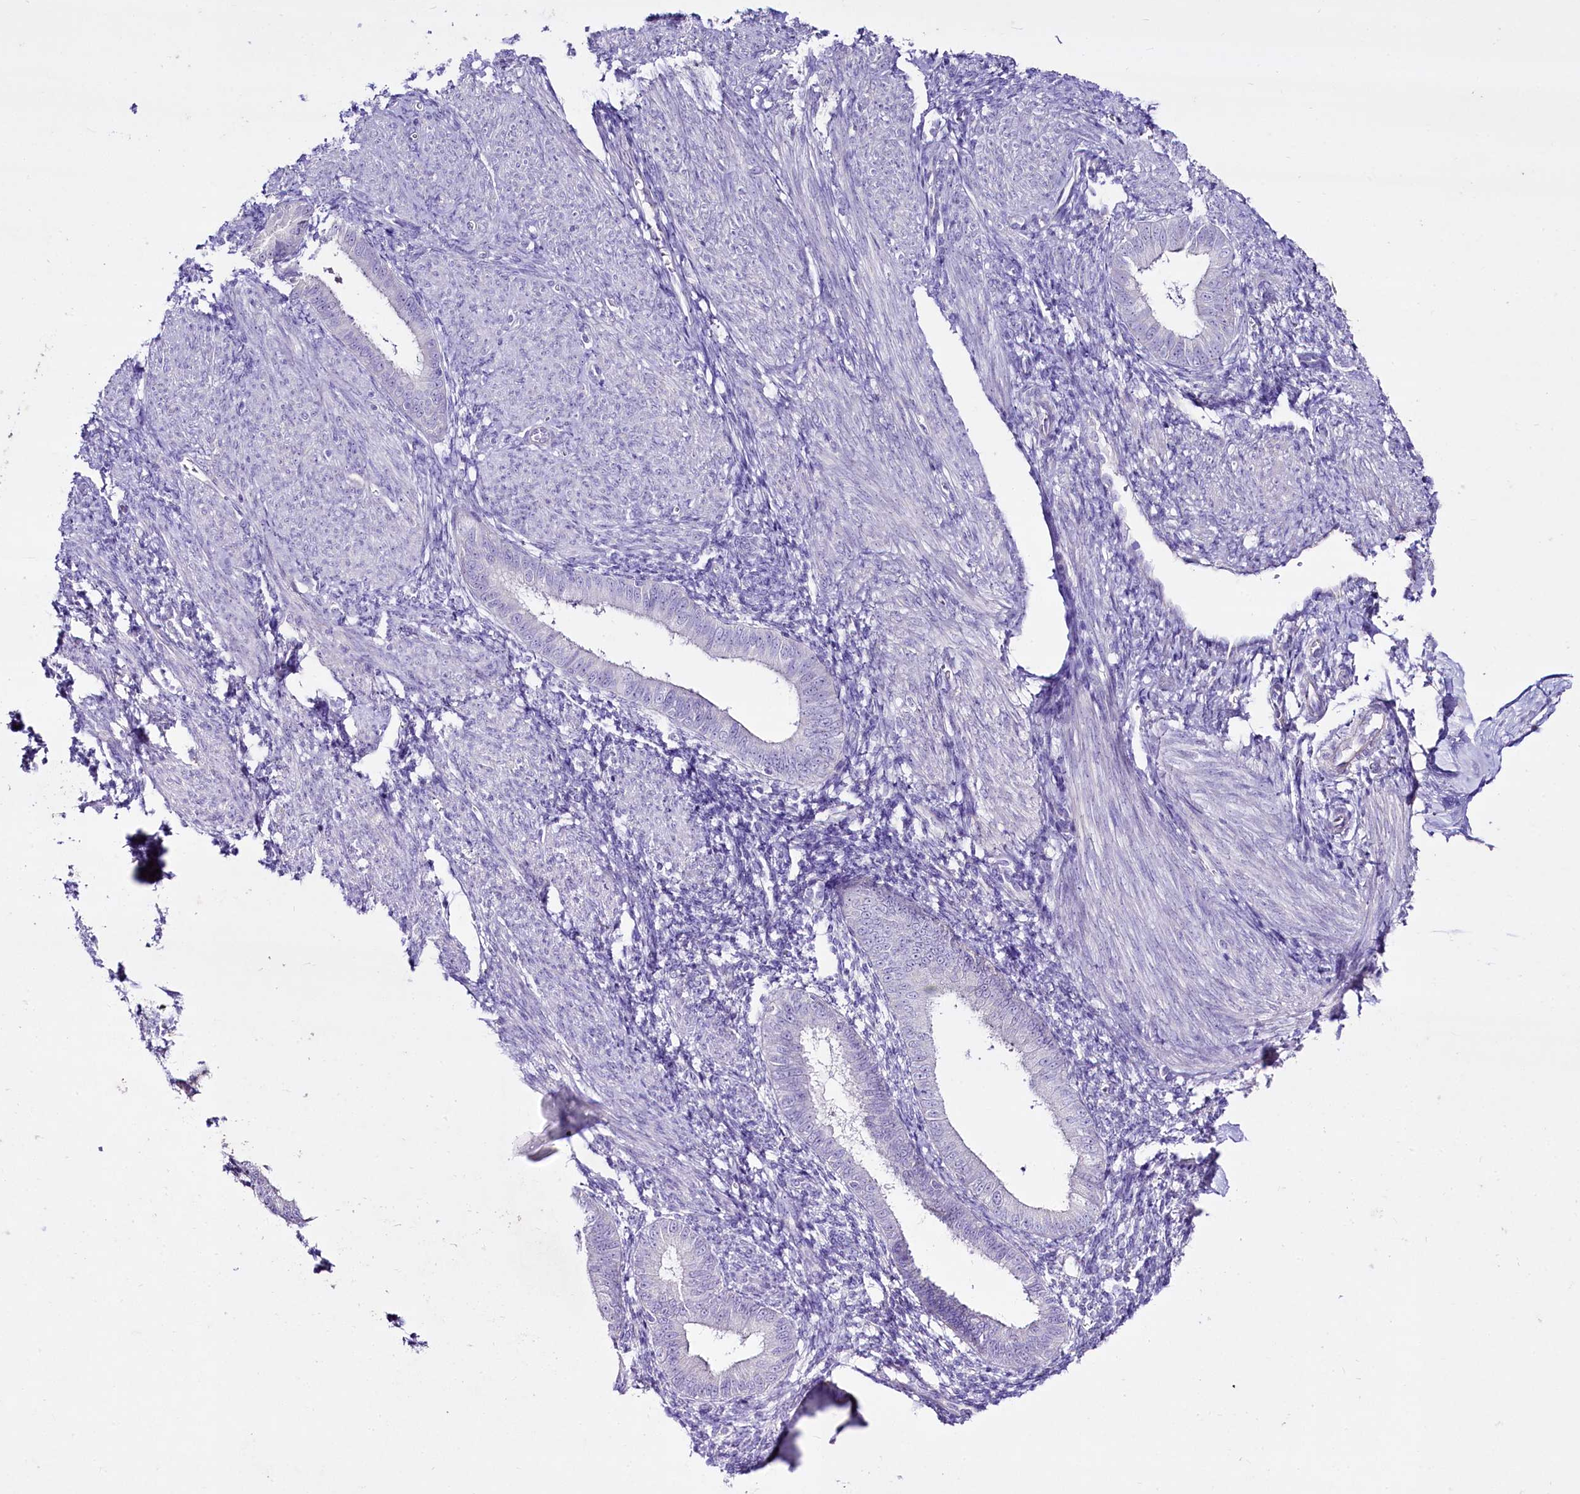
{"staining": {"intensity": "negative", "quantity": "none", "location": "none"}, "tissue": "endometrium", "cell_type": "Cells in endometrial stroma", "image_type": "normal", "snomed": [{"axis": "morphology", "description": "Normal tissue, NOS"}, {"axis": "topography", "description": "Uterus"}, {"axis": "topography", "description": "Endometrium"}], "caption": "Micrograph shows no protein positivity in cells in endometrial stroma of unremarkable endometrium. (Stains: DAB immunohistochemistry with hematoxylin counter stain, Microscopy: brightfield microscopy at high magnification).", "gene": "FAM209B", "patient": {"sex": "female", "age": 48}}